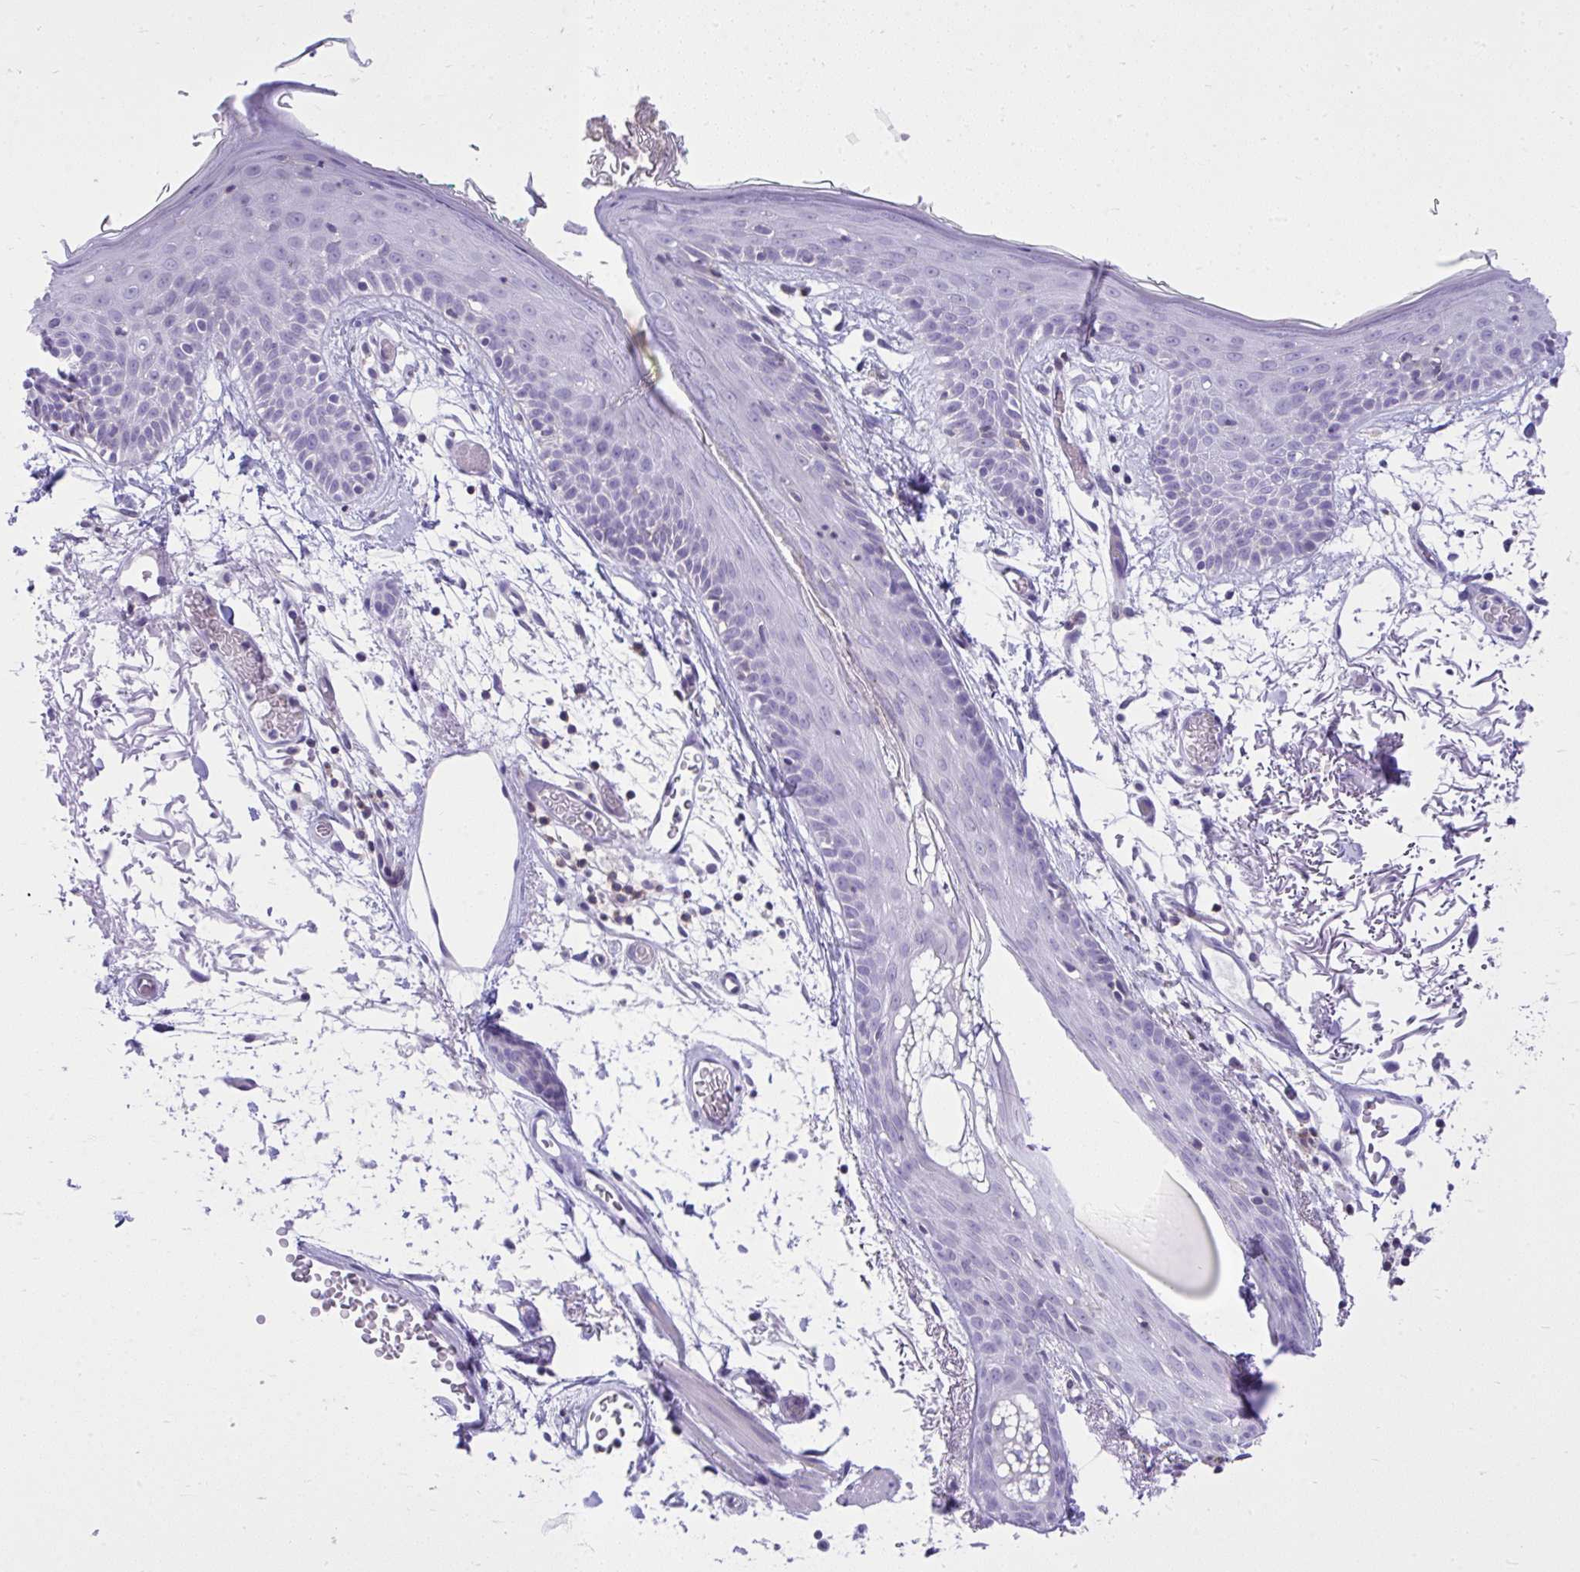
{"staining": {"intensity": "negative", "quantity": "none", "location": "none"}, "tissue": "skin", "cell_type": "Fibroblasts", "image_type": "normal", "snomed": [{"axis": "morphology", "description": "Normal tissue, NOS"}, {"axis": "topography", "description": "Skin"}], "caption": "Immunohistochemical staining of normal human skin shows no significant positivity in fibroblasts. Nuclei are stained in blue.", "gene": "GPRIN3", "patient": {"sex": "male", "age": 79}}